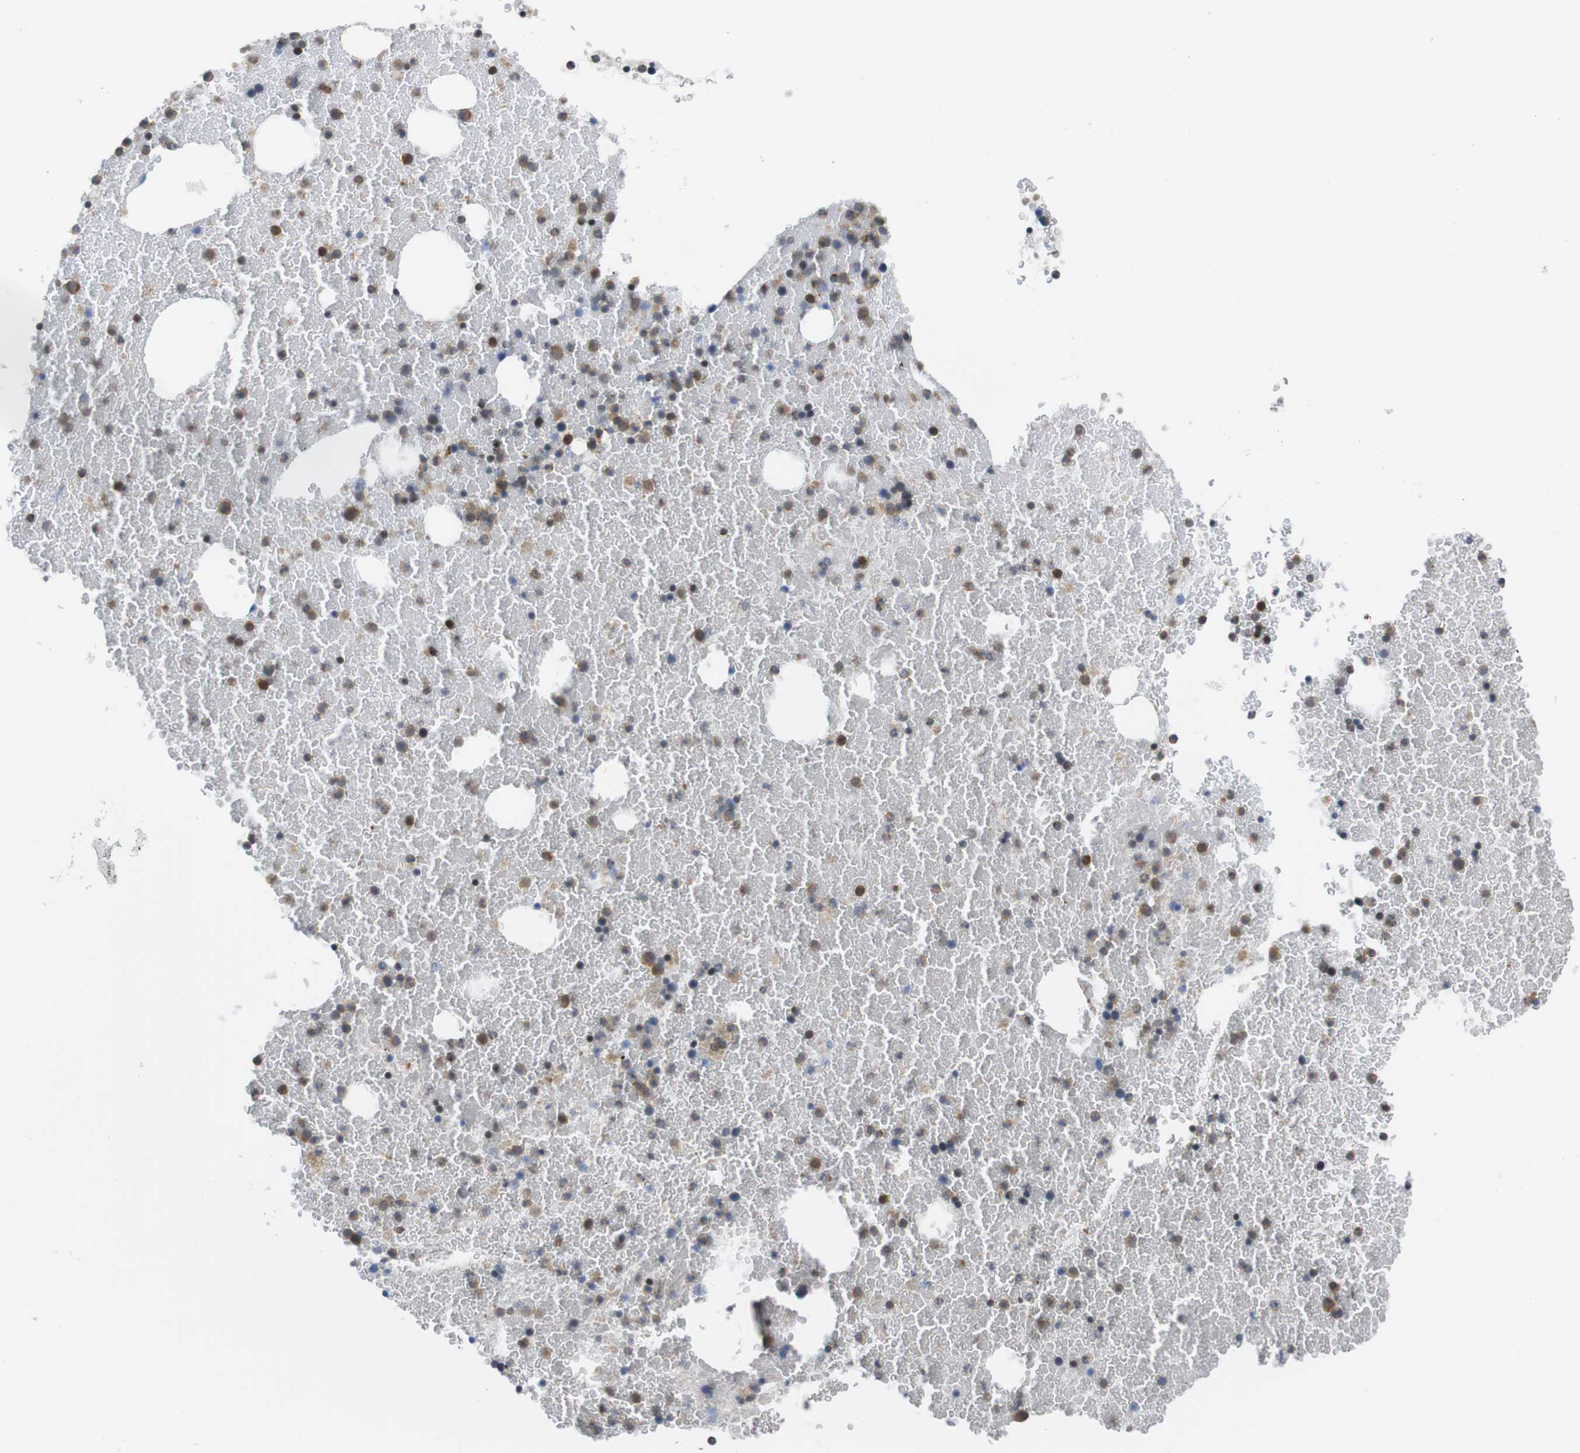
{"staining": {"intensity": "moderate", "quantity": ">75%", "location": "cytoplasmic/membranous"}, "tissue": "bone marrow", "cell_type": "Hematopoietic cells", "image_type": "normal", "snomed": [{"axis": "morphology", "description": "Normal tissue, NOS"}, {"axis": "morphology", "description": "Inflammation, NOS"}, {"axis": "topography", "description": "Bone marrow"}], "caption": "Immunohistochemistry (IHC) micrograph of normal human bone marrow stained for a protein (brown), which reveals medium levels of moderate cytoplasmic/membranous expression in about >75% of hematopoietic cells.", "gene": "ZDHHC5", "patient": {"sex": "male", "age": 47}}